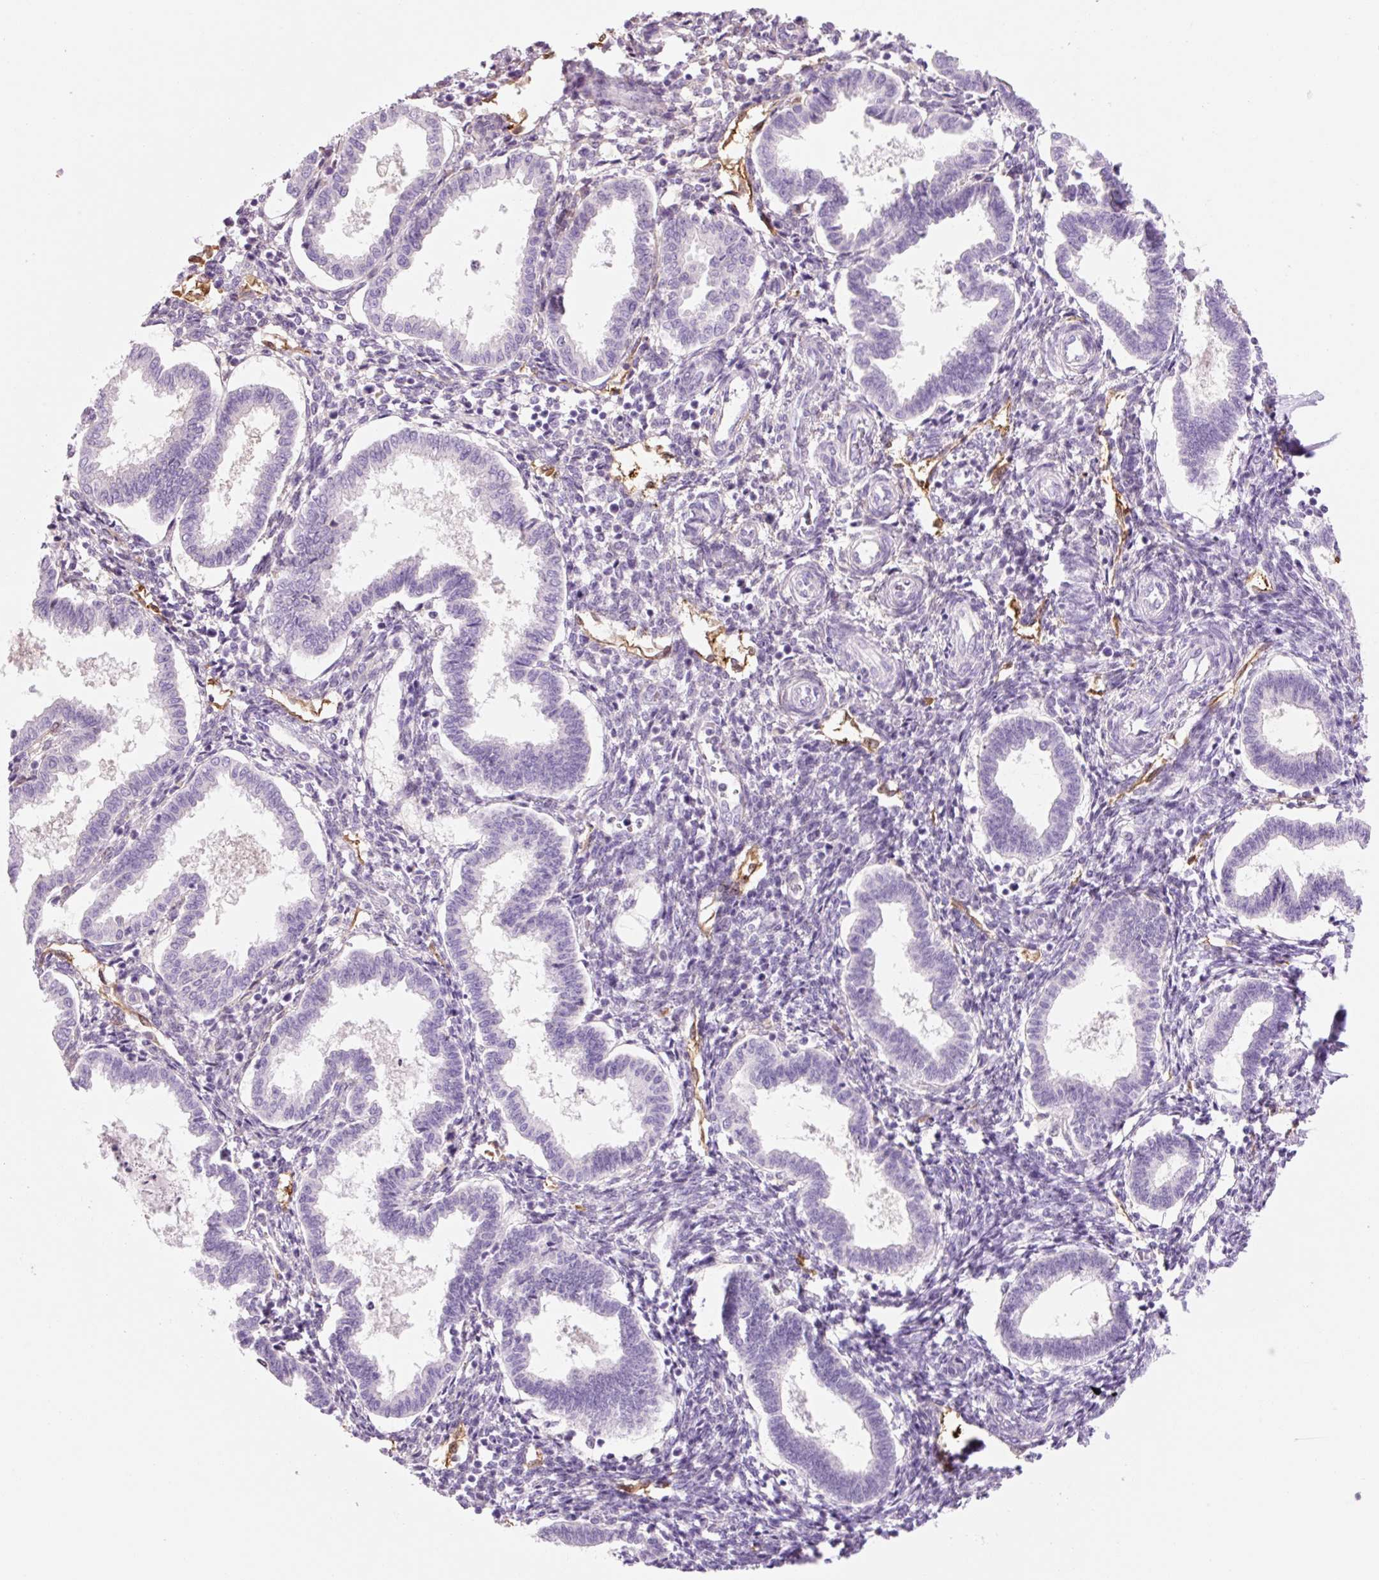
{"staining": {"intensity": "weak", "quantity": "<25%", "location": "cytoplasmic/membranous"}, "tissue": "endometrium", "cell_type": "Cells in endometrial stroma", "image_type": "normal", "snomed": [{"axis": "morphology", "description": "Normal tissue, NOS"}, {"axis": "topography", "description": "Endometrium"}], "caption": "A high-resolution micrograph shows immunohistochemistry staining of unremarkable endometrium, which reveals no significant expression in cells in endometrial stroma.", "gene": "FABP5", "patient": {"sex": "female", "age": 24}}